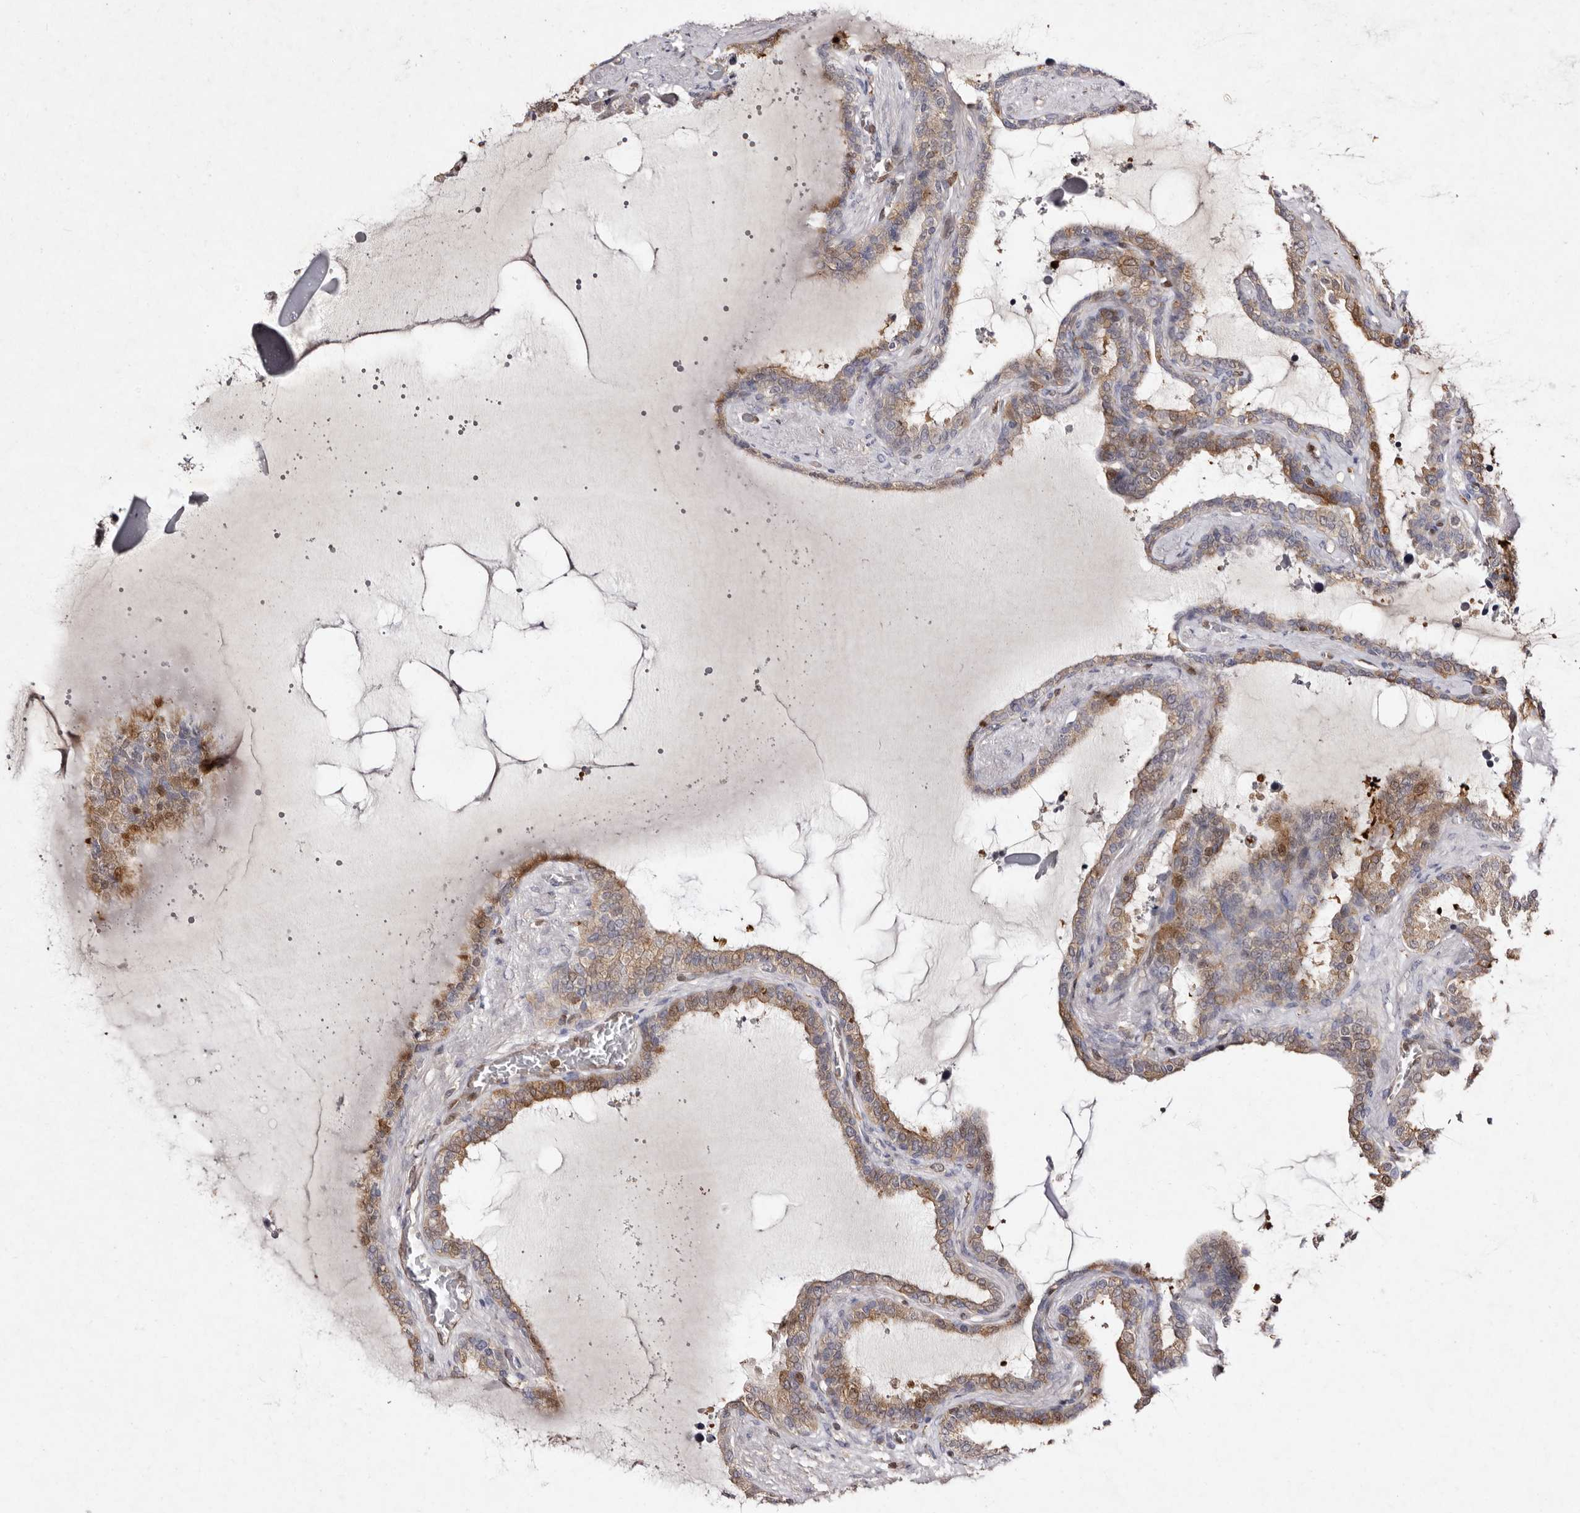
{"staining": {"intensity": "moderate", "quantity": ">75%", "location": "cytoplasmic/membranous"}, "tissue": "seminal vesicle", "cell_type": "Glandular cells", "image_type": "normal", "snomed": [{"axis": "morphology", "description": "Normal tissue, NOS"}, {"axis": "topography", "description": "Seminal veicle"}], "caption": "Glandular cells demonstrate moderate cytoplasmic/membranous staining in approximately >75% of cells in benign seminal vesicle. The staining was performed using DAB (3,3'-diaminobenzidine), with brown indicating positive protein expression. Nuclei are stained blue with hematoxylin.", "gene": "GIMAP4", "patient": {"sex": "male", "age": 46}}